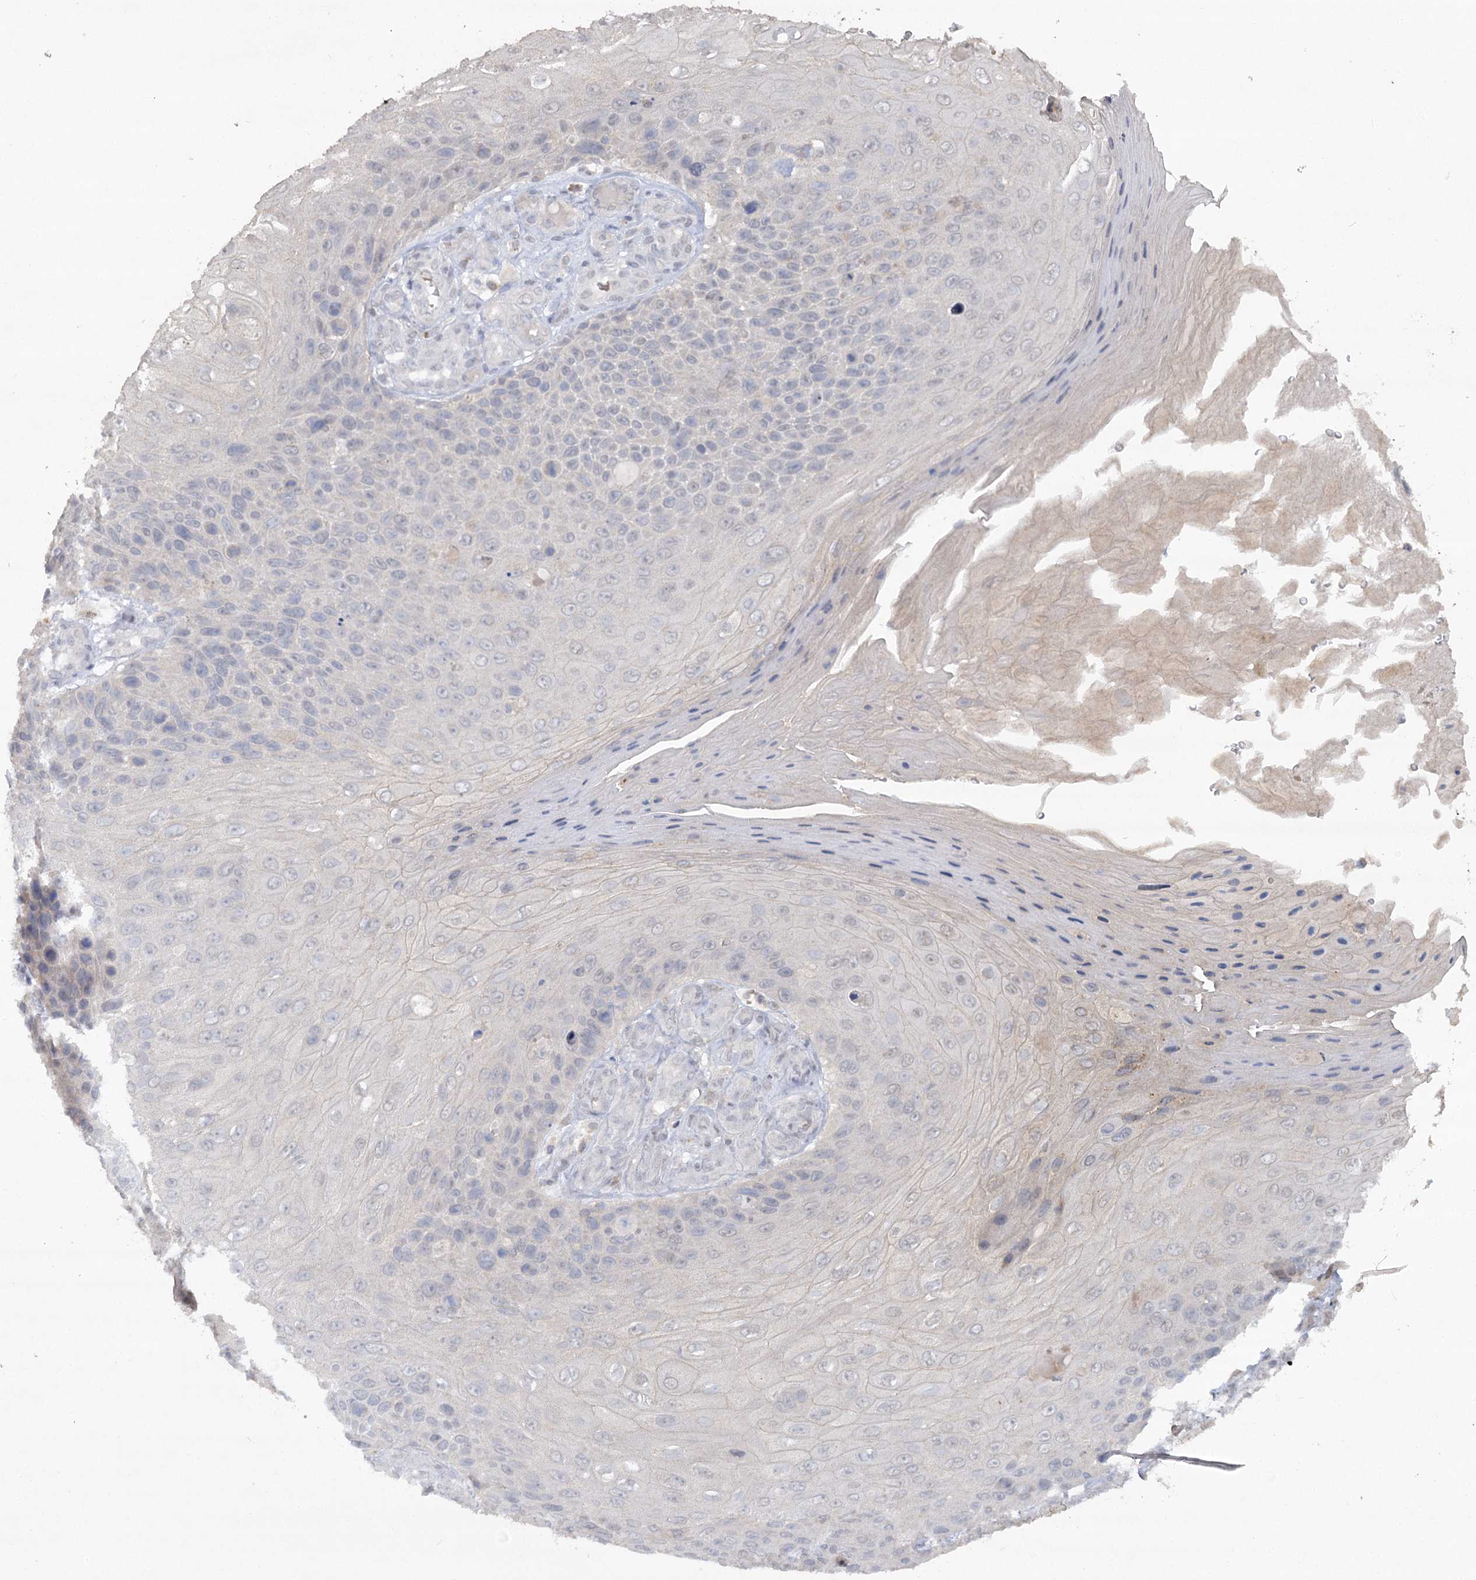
{"staining": {"intensity": "negative", "quantity": "none", "location": "none"}, "tissue": "skin cancer", "cell_type": "Tumor cells", "image_type": "cancer", "snomed": [{"axis": "morphology", "description": "Squamous cell carcinoma, NOS"}, {"axis": "topography", "description": "Skin"}], "caption": "This is an IHC micrograph of skin cancer (squamous cell carcinoma). There is no positivity in tumor cells.", "gene": "TRAF3IP1", "patient": {"sex": "female", "age": 88}}